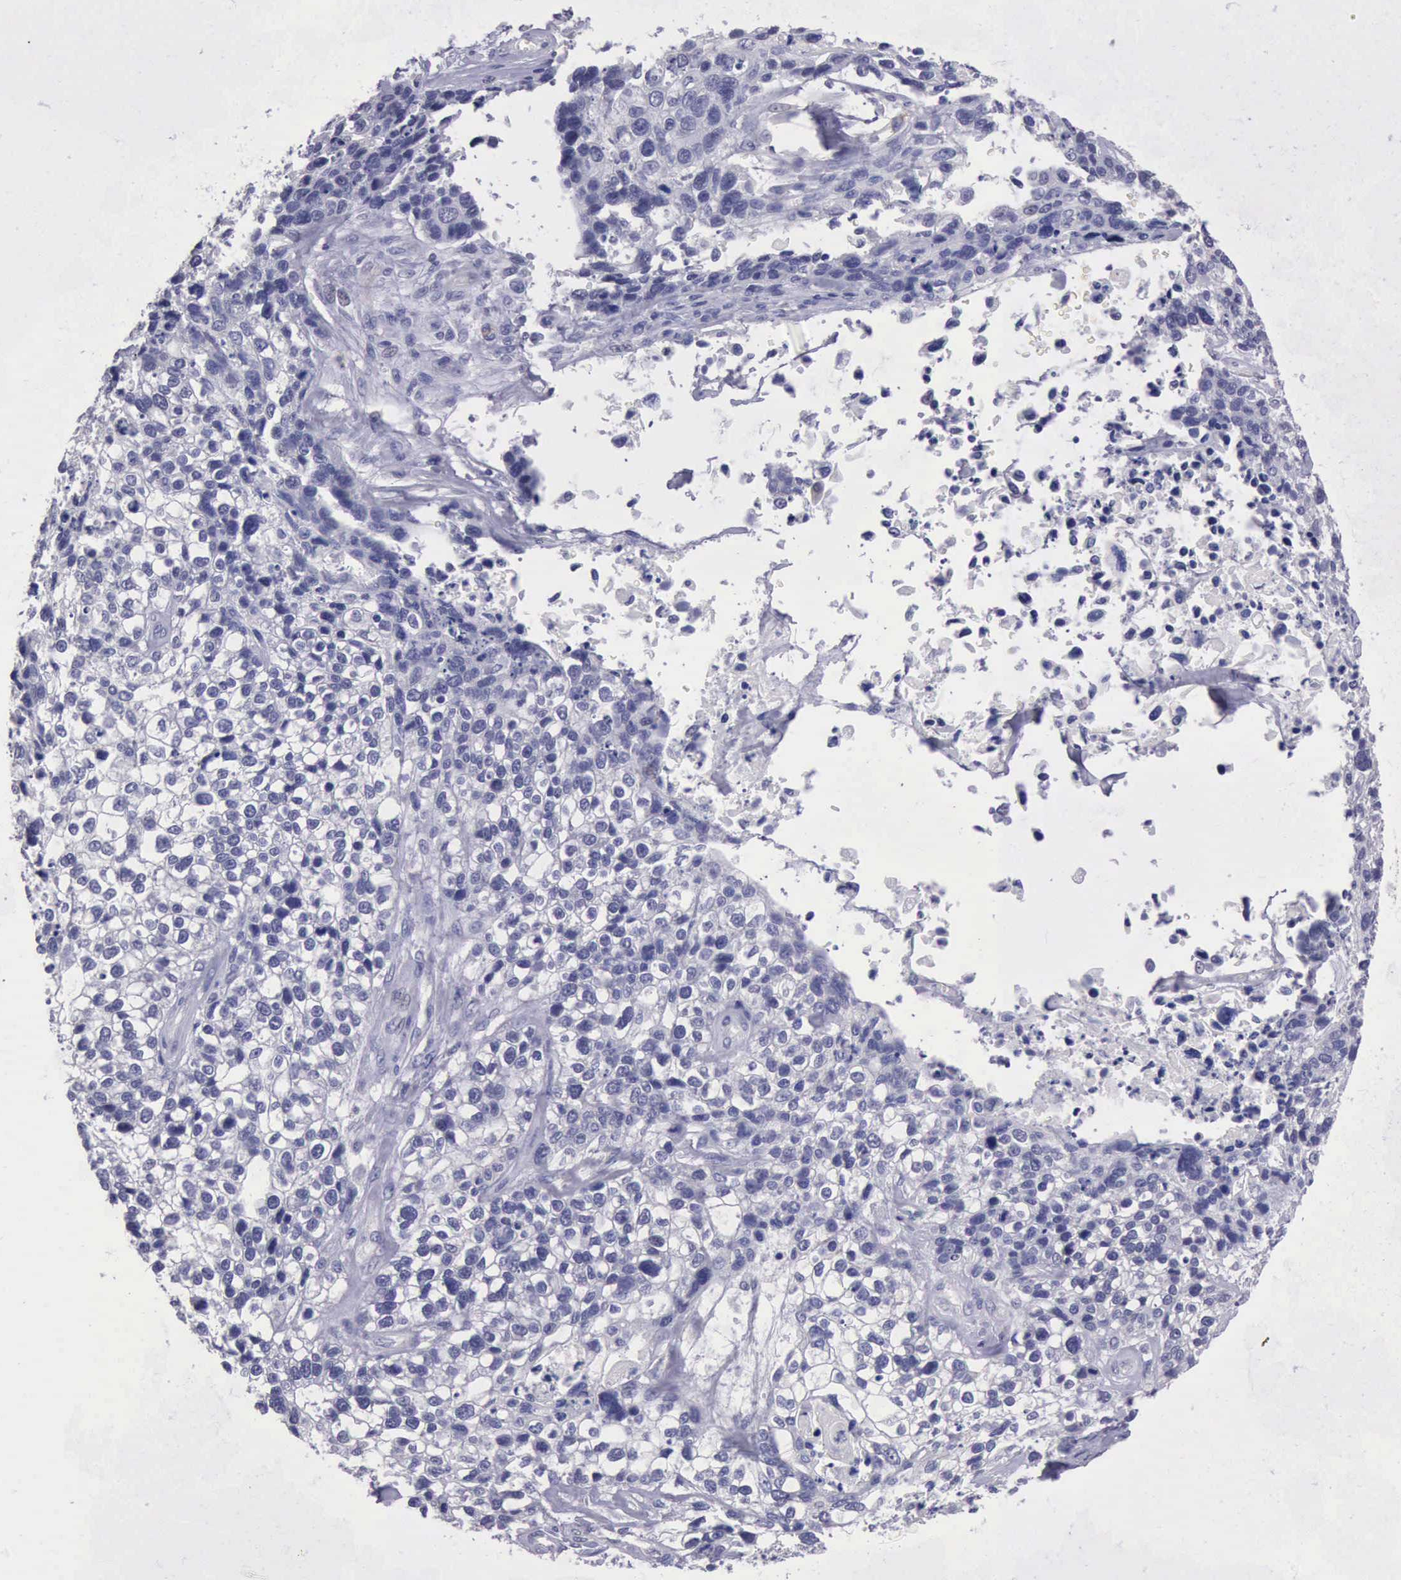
{"staining": {"intensity": "negative", "quantity": "none", "location": "none"}, "tissue": "lung cancer", "cell_type": "Tumor cells", "image_type": "cancer", "snomed": [{"axis": "morphology", "description": "Squamous cell carcinoma, NOS"}, {"axis": "topography", "description": "Lymph node"}, {"axis": "topography", "description": "Lung"}], "caption": "Immunohistochemistry (IHC) histopathology image of neoplastic tissue: human lung cancer stained with DAB exhibits no significant protein expression in tumor cells. Nuclei are stained in blue.", "gene": "KCND1", "patient": {"sex": "male", "age": 74}}